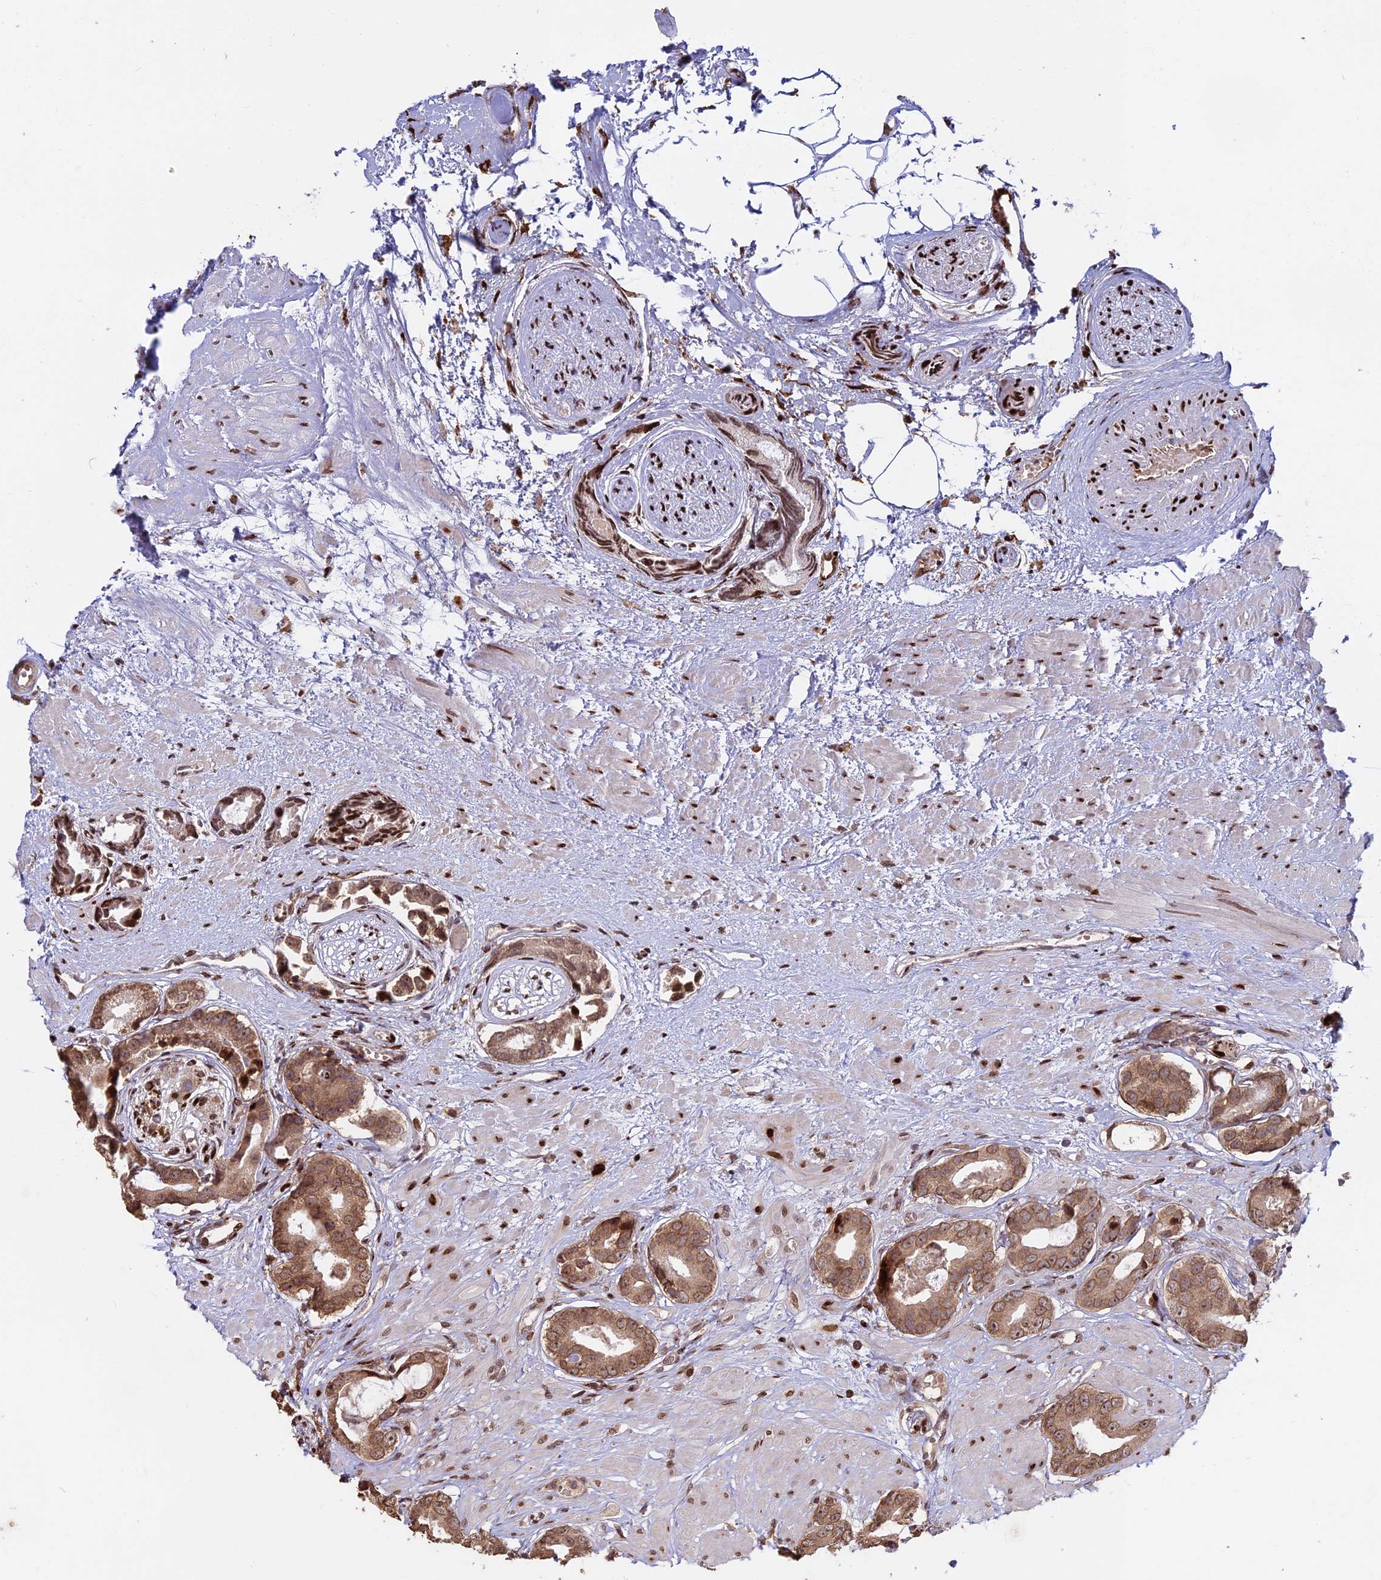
{"staining": {"intensity": "moderate", "quantity": ">75%", "location": "cytoplasmic/membranous,nuclear"}, "tissue": "prostate cancer", "cell_type": "Tumor cells", "image_type": "cancer", "snomed": [{"axis": "morphology", "description": "Adenocarcinoma, Low grade"}, {"axis": "topography", "description": "Prostate"}], "caption": "Protein staining by IHC exhibits moderate cytoplasmic/membranous and nuclear expression in approximately >75% of tumor cells in prostate low-grade adenocarcinoma.", "gene": "RBMS2", "patient": {"sex": "male", "age": 64}}